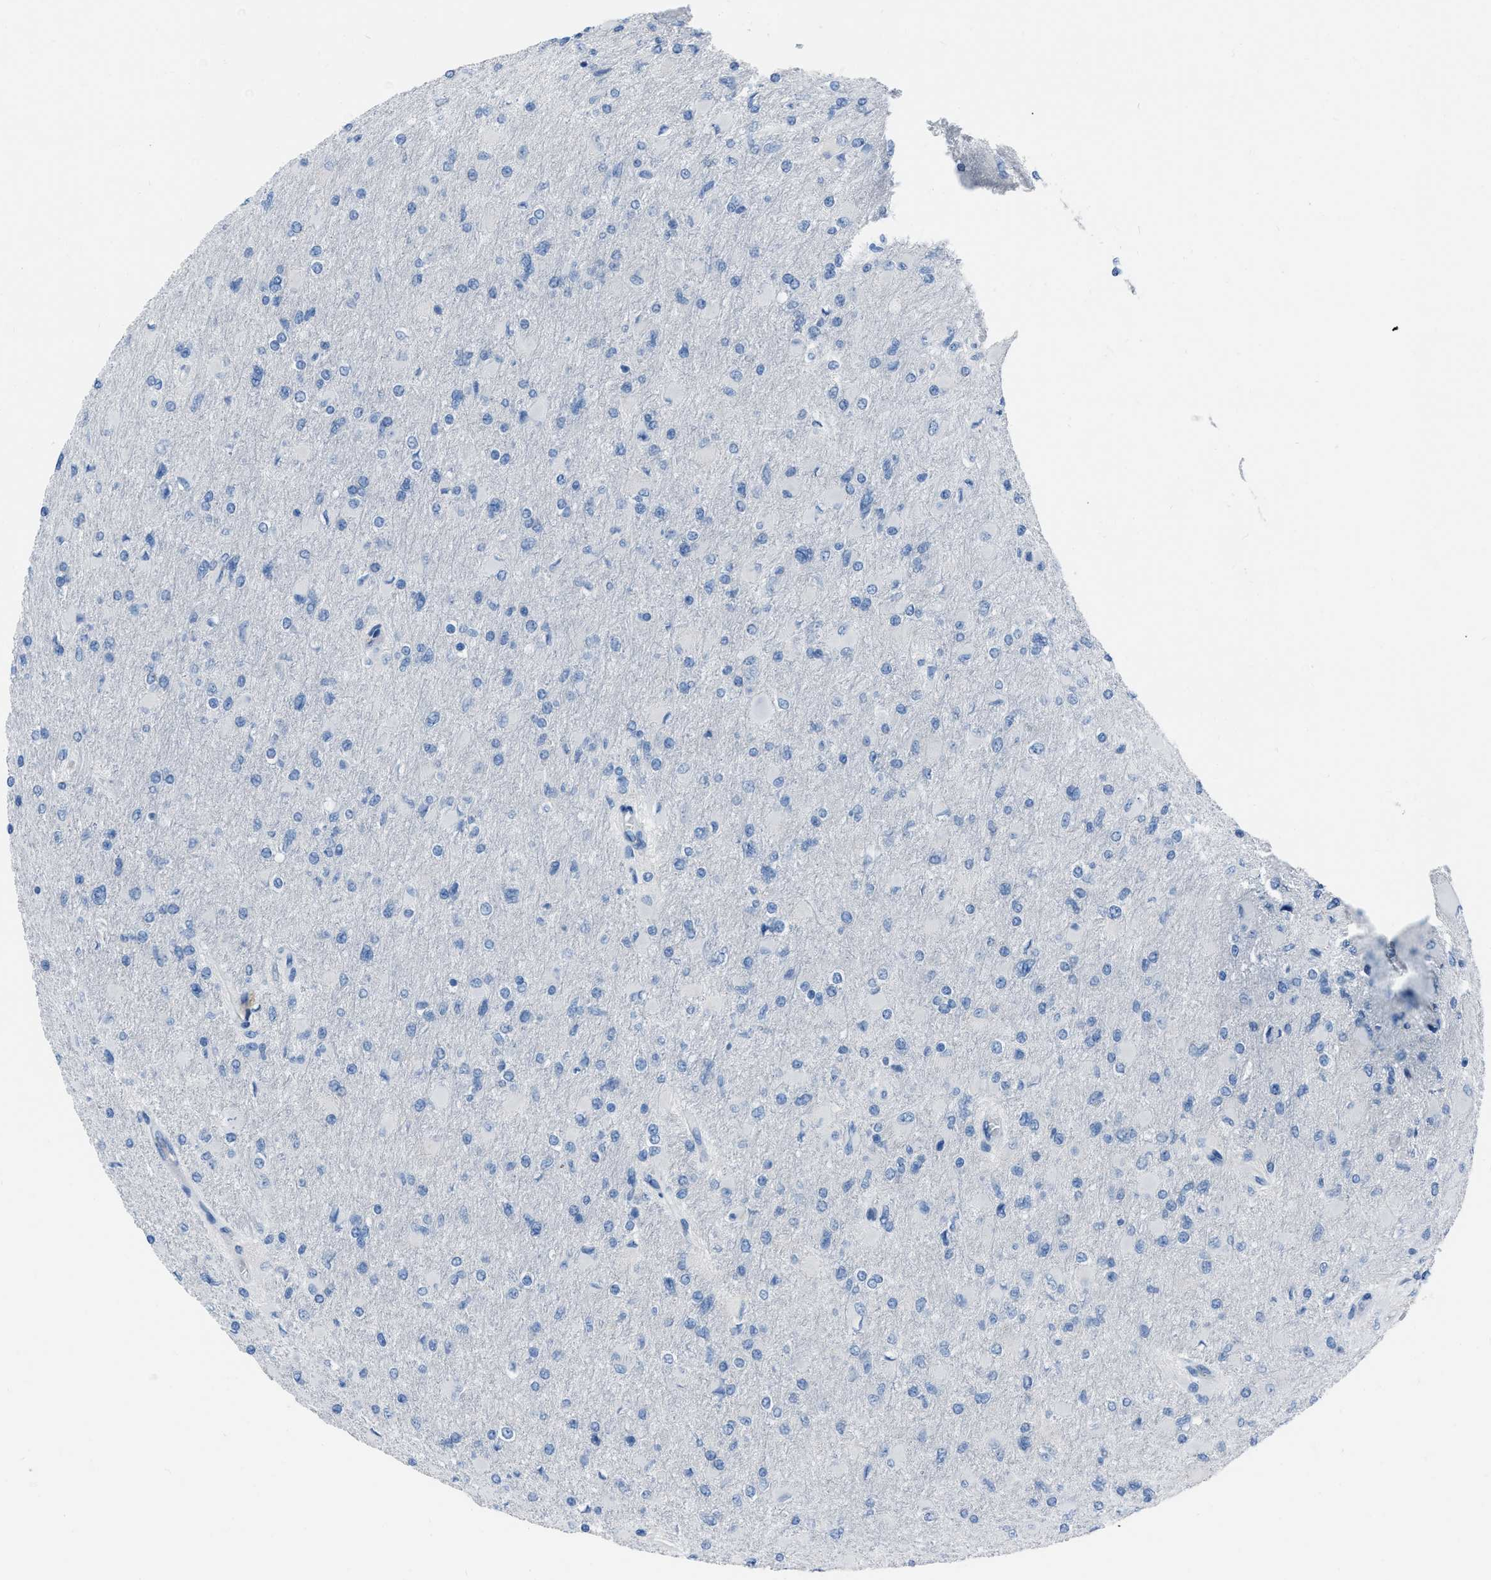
{"staining": {"intensity": "negative", "quantity": "none", "location": "none"}, "tissue": "glioma", "cell_type": "Tumor cells", "image_type": "cancer", "snomed": [{"axis": "morphology", "description": "Glioma, malignant, High grade"}, {"axis": "topography", "description": "Cerebral cortex"}], "caption": "Human glioma stained for a protein using immunohistochemistry (IHC) reveals no positivity in tumor cells.", "gene": "SPATC1L", "patient": {"sex": "female", "age": 36}}